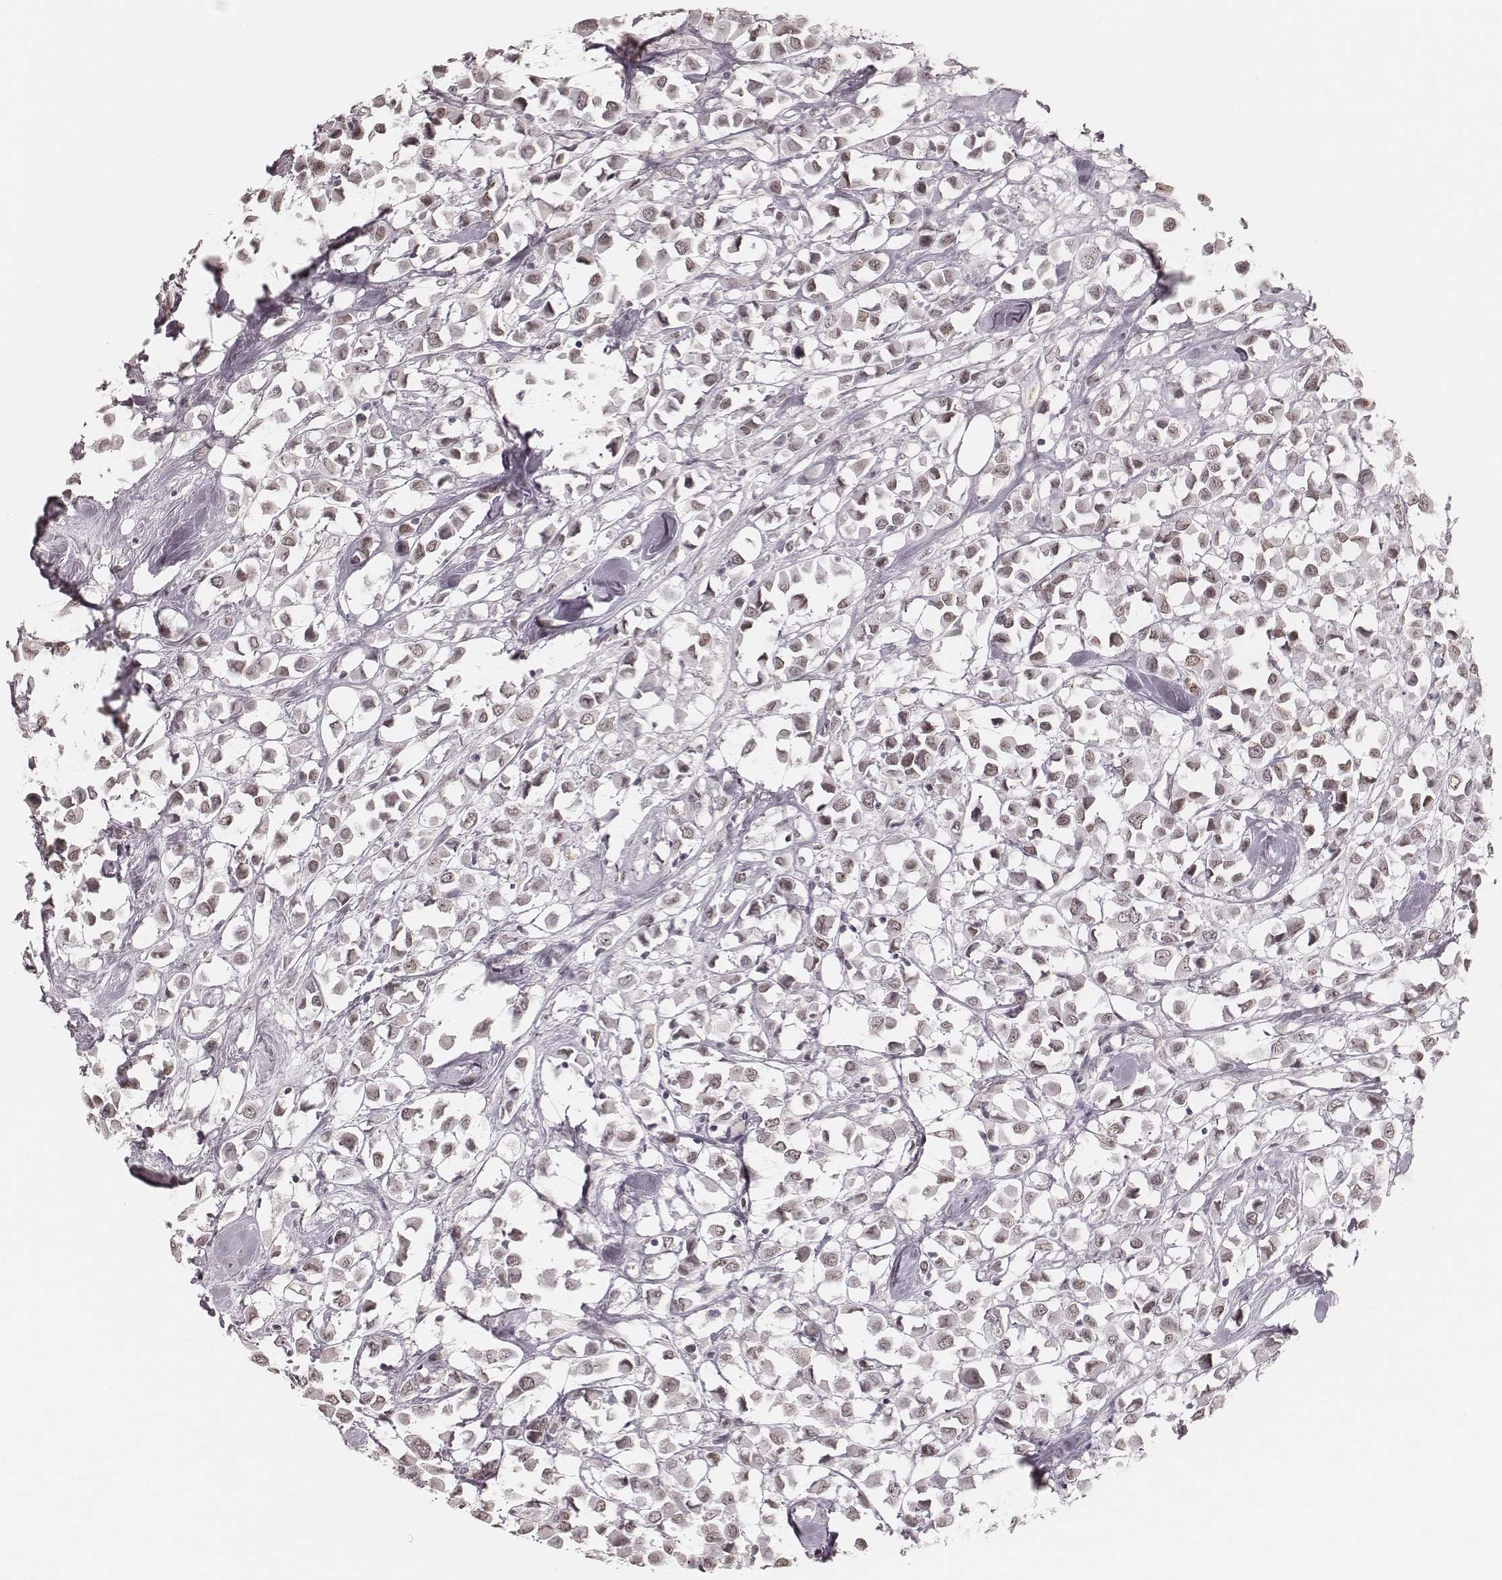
{"staining": {"intensity": "weak", "quantity": "25%-75%", "location": "nuclear"}, "tissue": "breast cancer", "cell_type": "Tumor cells", "image_type": "cancer", "snomed": [{"axis": "morphology", "description": "Duct carcinoma"}, {"axis": "topography", "description": "Breast"}], "caption": "Intraductal carcinoma (breast) stained with immunohistochemistry displays weak nuclear staining in approximately 25%-75% of tumor cells.", "gene": "KITLG", "patient": {"sex": "female", "age": 61}}